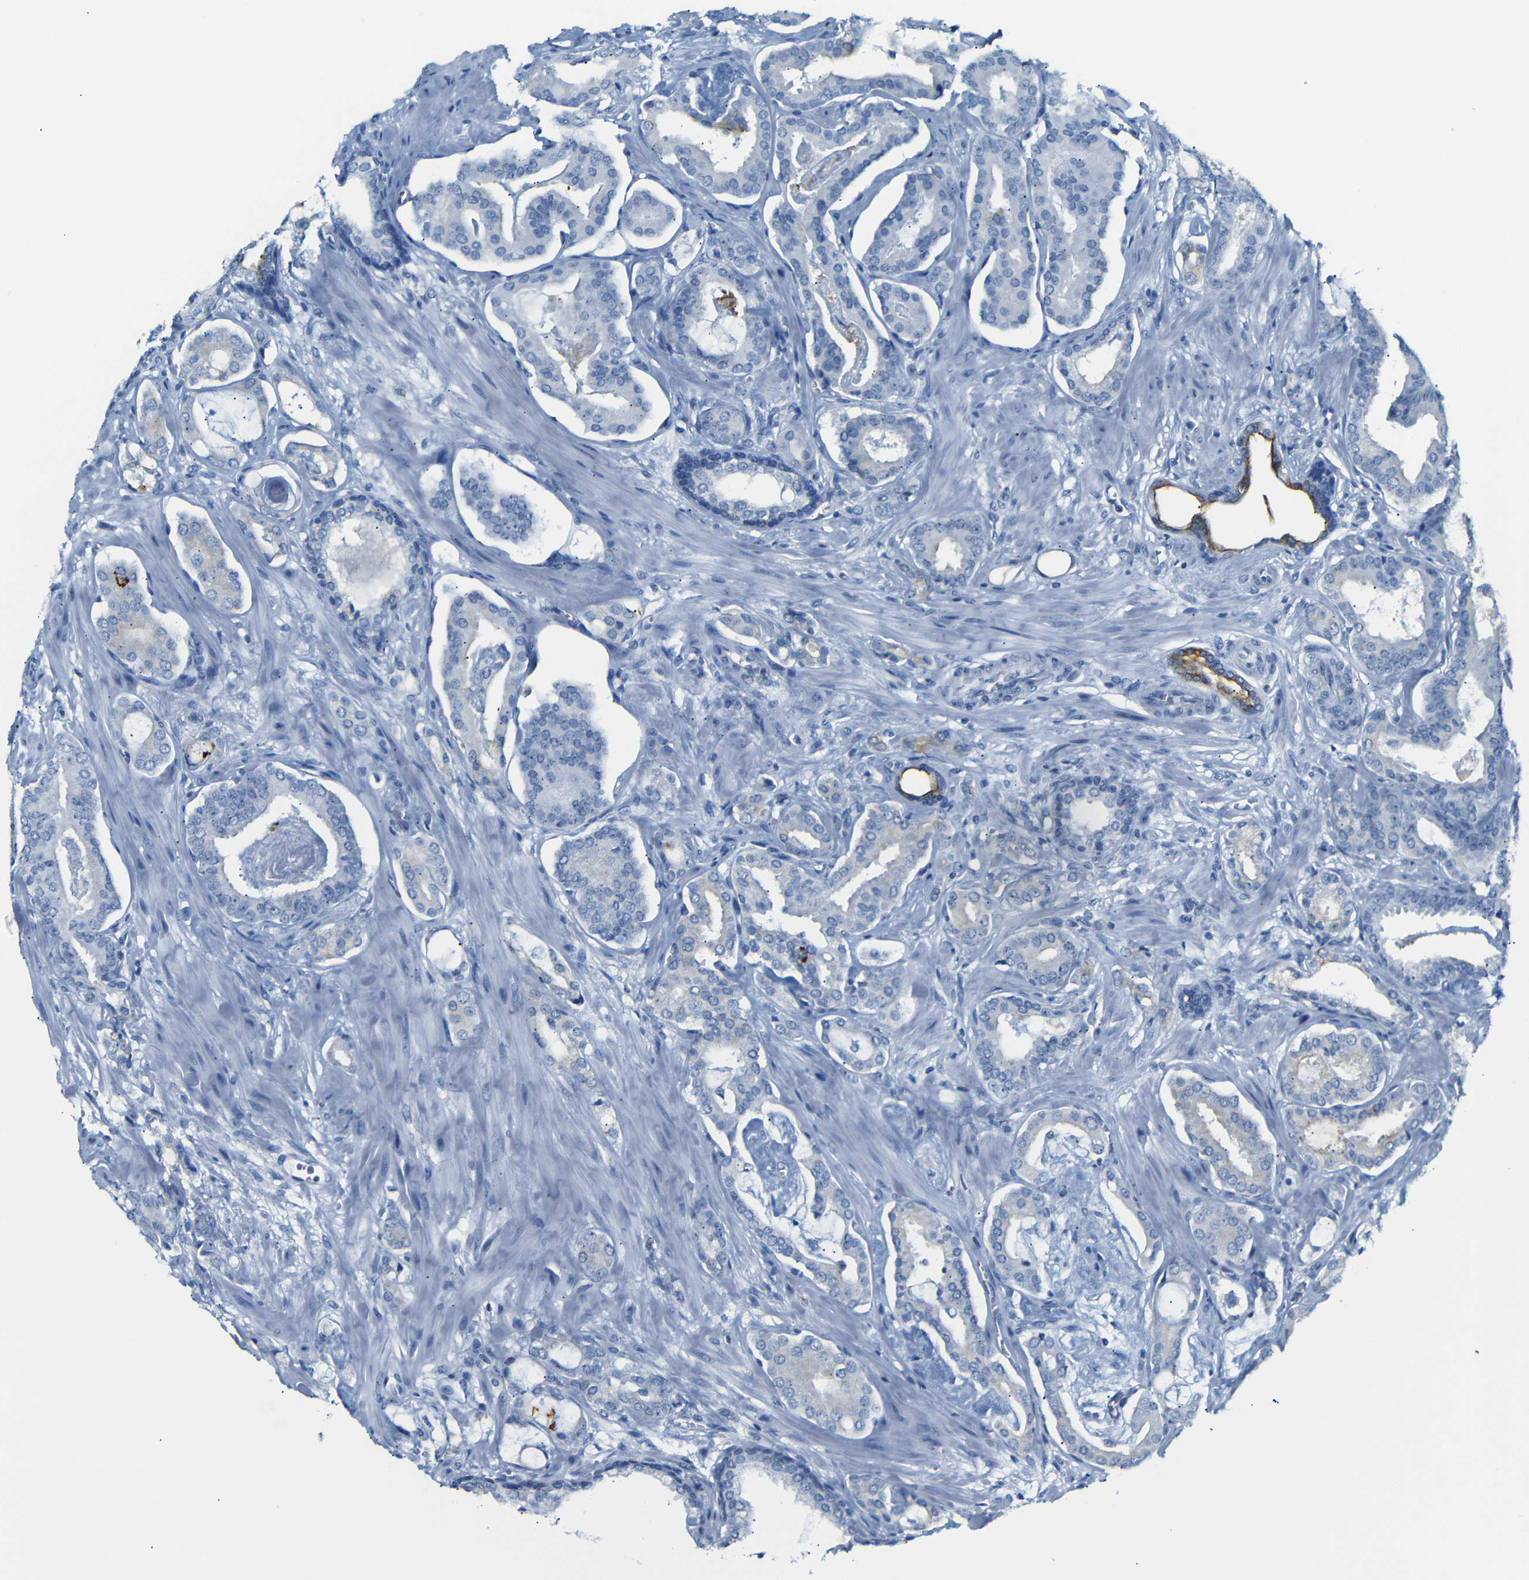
{"staining": {"intensity": "moderate", "quantity": "<25%", "location": "cytoplasmic/membranous"}, "tissue": "prostate cancer", "cell_type": "Tumor cells", "image_type": "cancer", "snomed": [{"axis": "morphology", "description": "Adenocarcinoma, Low grade"}, {"axis": "topography", "description": "Prostate"}], "caption": "Prostate cancer tissue exhibits moderate cytoplasmic/membranous staining in about <25% of tumor cells, visualized by immunohistochemistry.", "gene": "DYNAP", "patient": {"sex": "male", "age": 53}}